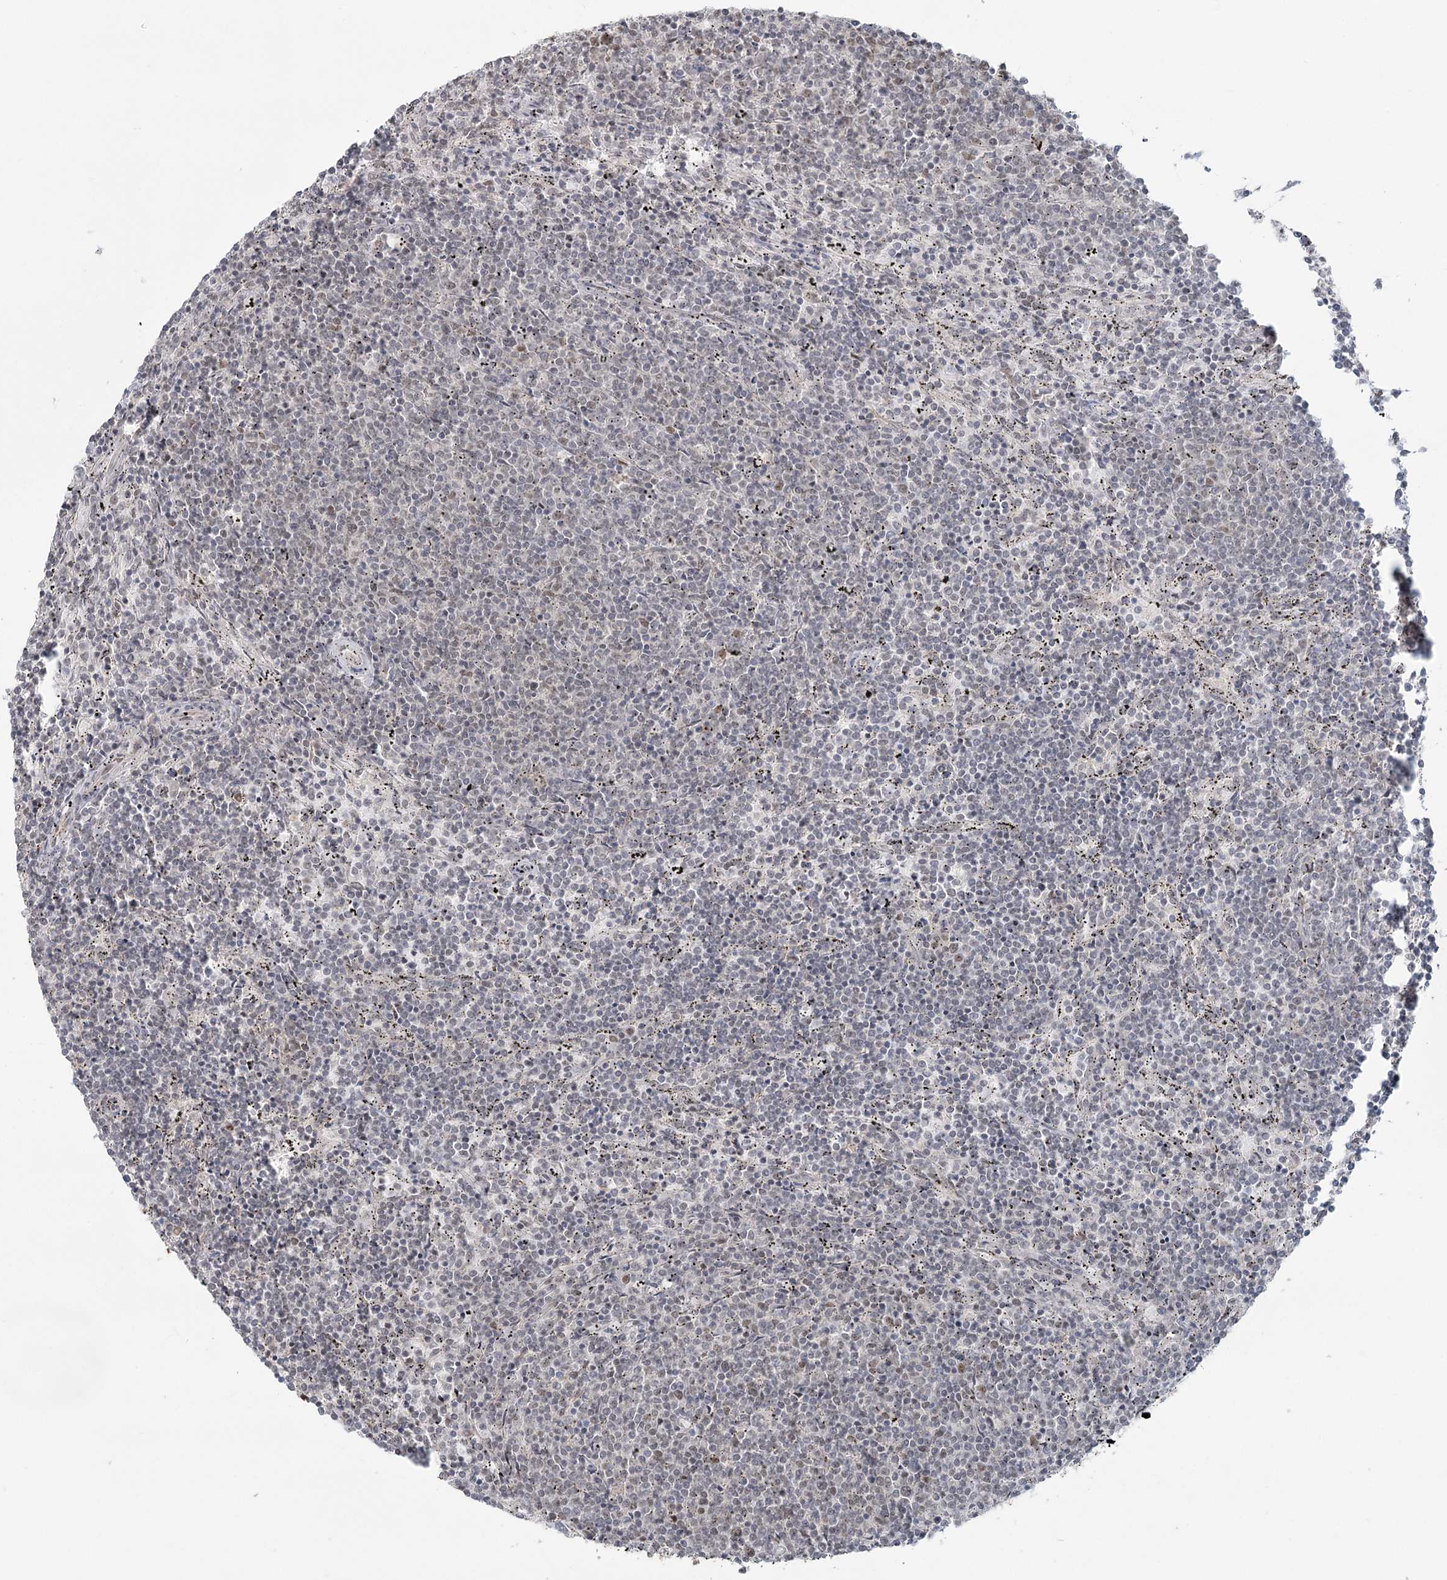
{"staining": {"intensity": "negative", "quantity": "none", "location": "none"}, "tissue": "lymphoma", "cell_type": "Tumor cells", "image_type": "cancer", "snomed": [{"axis": "morphology", "description": "Malignant lymphoma, non-Hodgkin's type, Low grade"}, {"axis": "topography", "description": "Spleen"}], "caption": "The micrograph reveals no significant positivity in tumor cells of low-grade malignant lymphoma, non-Hodgkin's type. The staining was performed using DAB (3,3'-diaminobenzidine) to visualize the protein expression in brown, while the nuclei were stained in blue with hematoxylin (Magnification: 20x).", "gene": "R3HCC1L", "patient": {"sex": "female", "age": 50}}